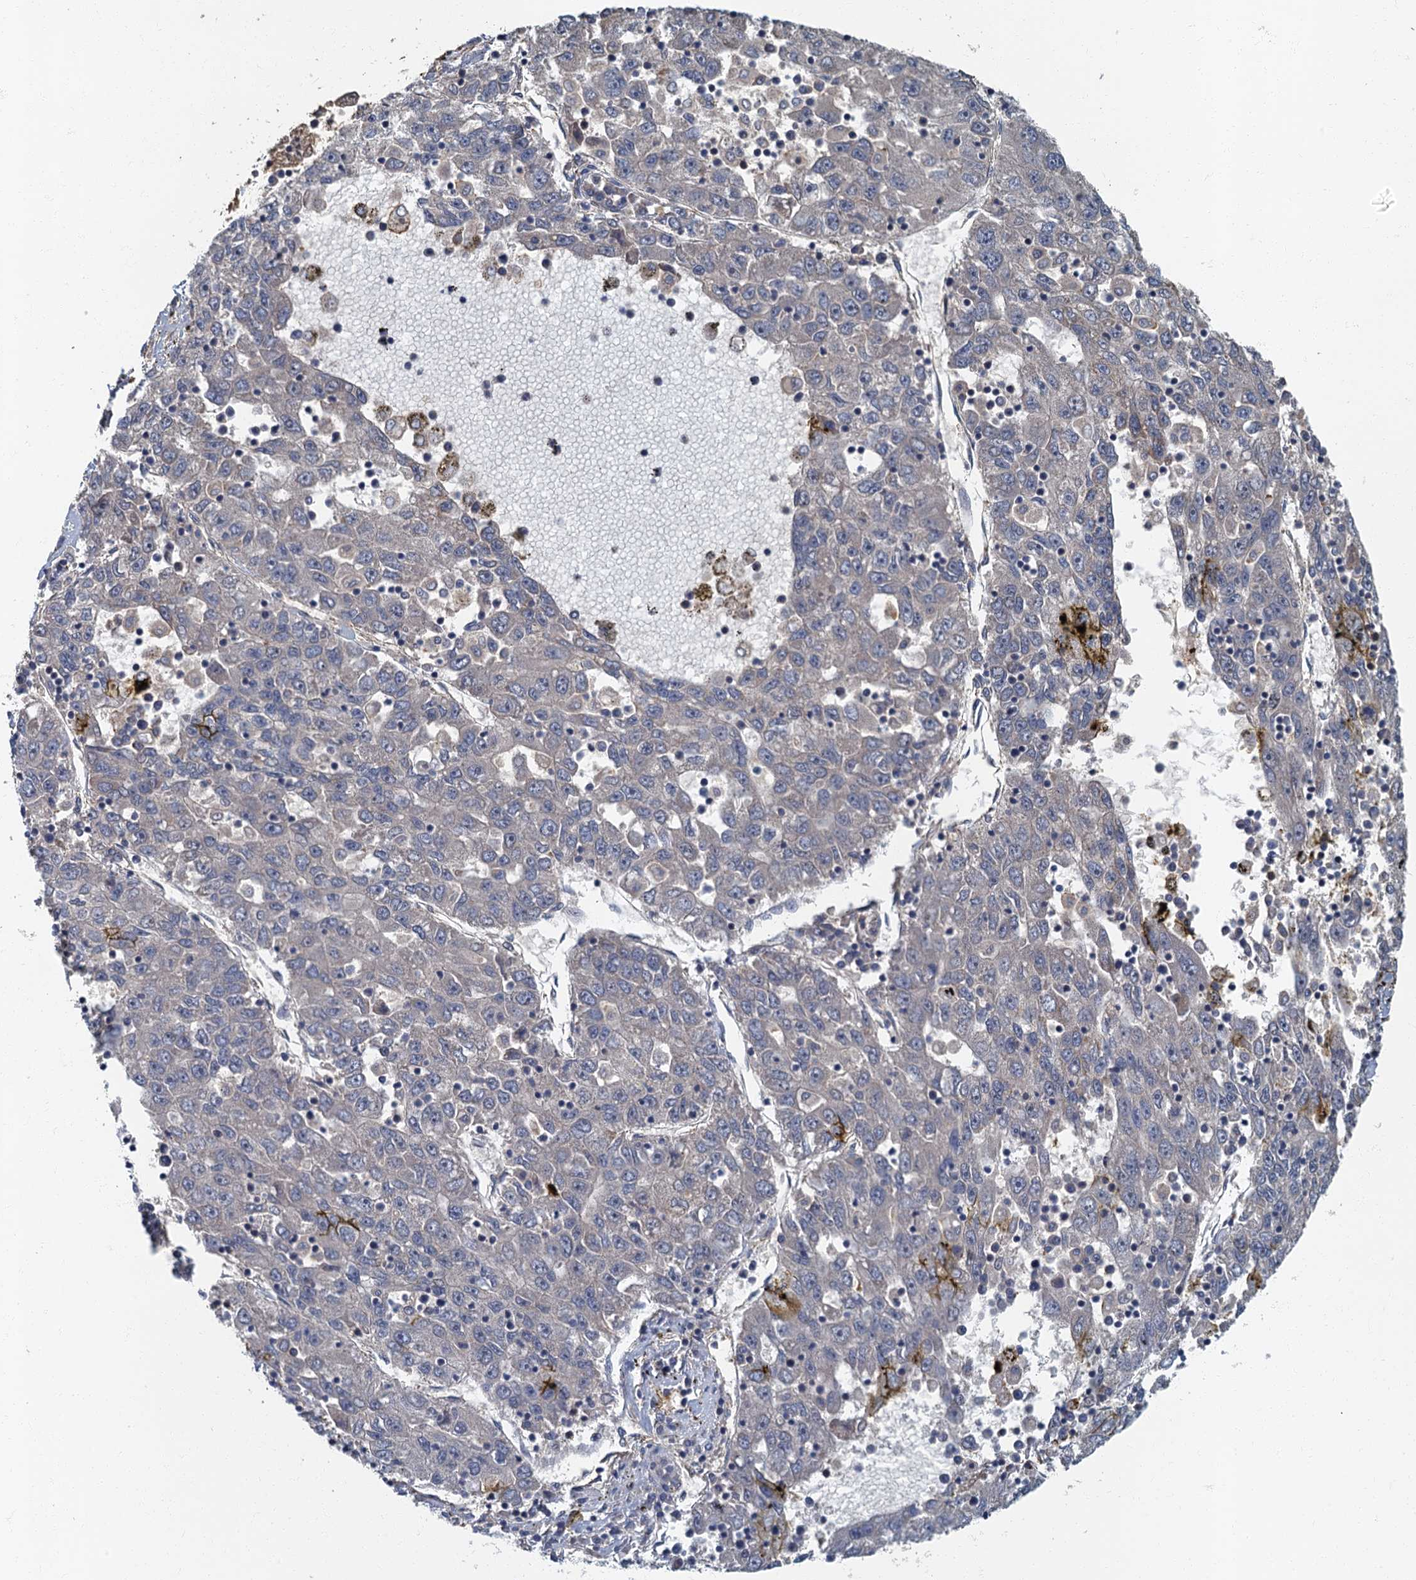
{"staining": {"intensity": "negative", "quantity": "none", "location": "none"}, "tissue": "liver cancer", "cell_type": "Tumor cells", "image_type": "cancer", "snomed": [{"axis": "morphology", "description": "Carcinoma, Hepatocellular, NOS"}, {"axis": "topography", "description": "Liver"}], "caption": "A high-resolution photomicrograph shows immunohistochemistry (IHC) staining of liver cancer, which exhibits no significant staining in tumor cells. The staining was performed using DAB to visualize the protein expression in brown, while the nuclei were stained in blue with hematoxylin (Magnification: 20x).", "gene": "ARL11", "patient": {"sex": "male", "age": 49}}